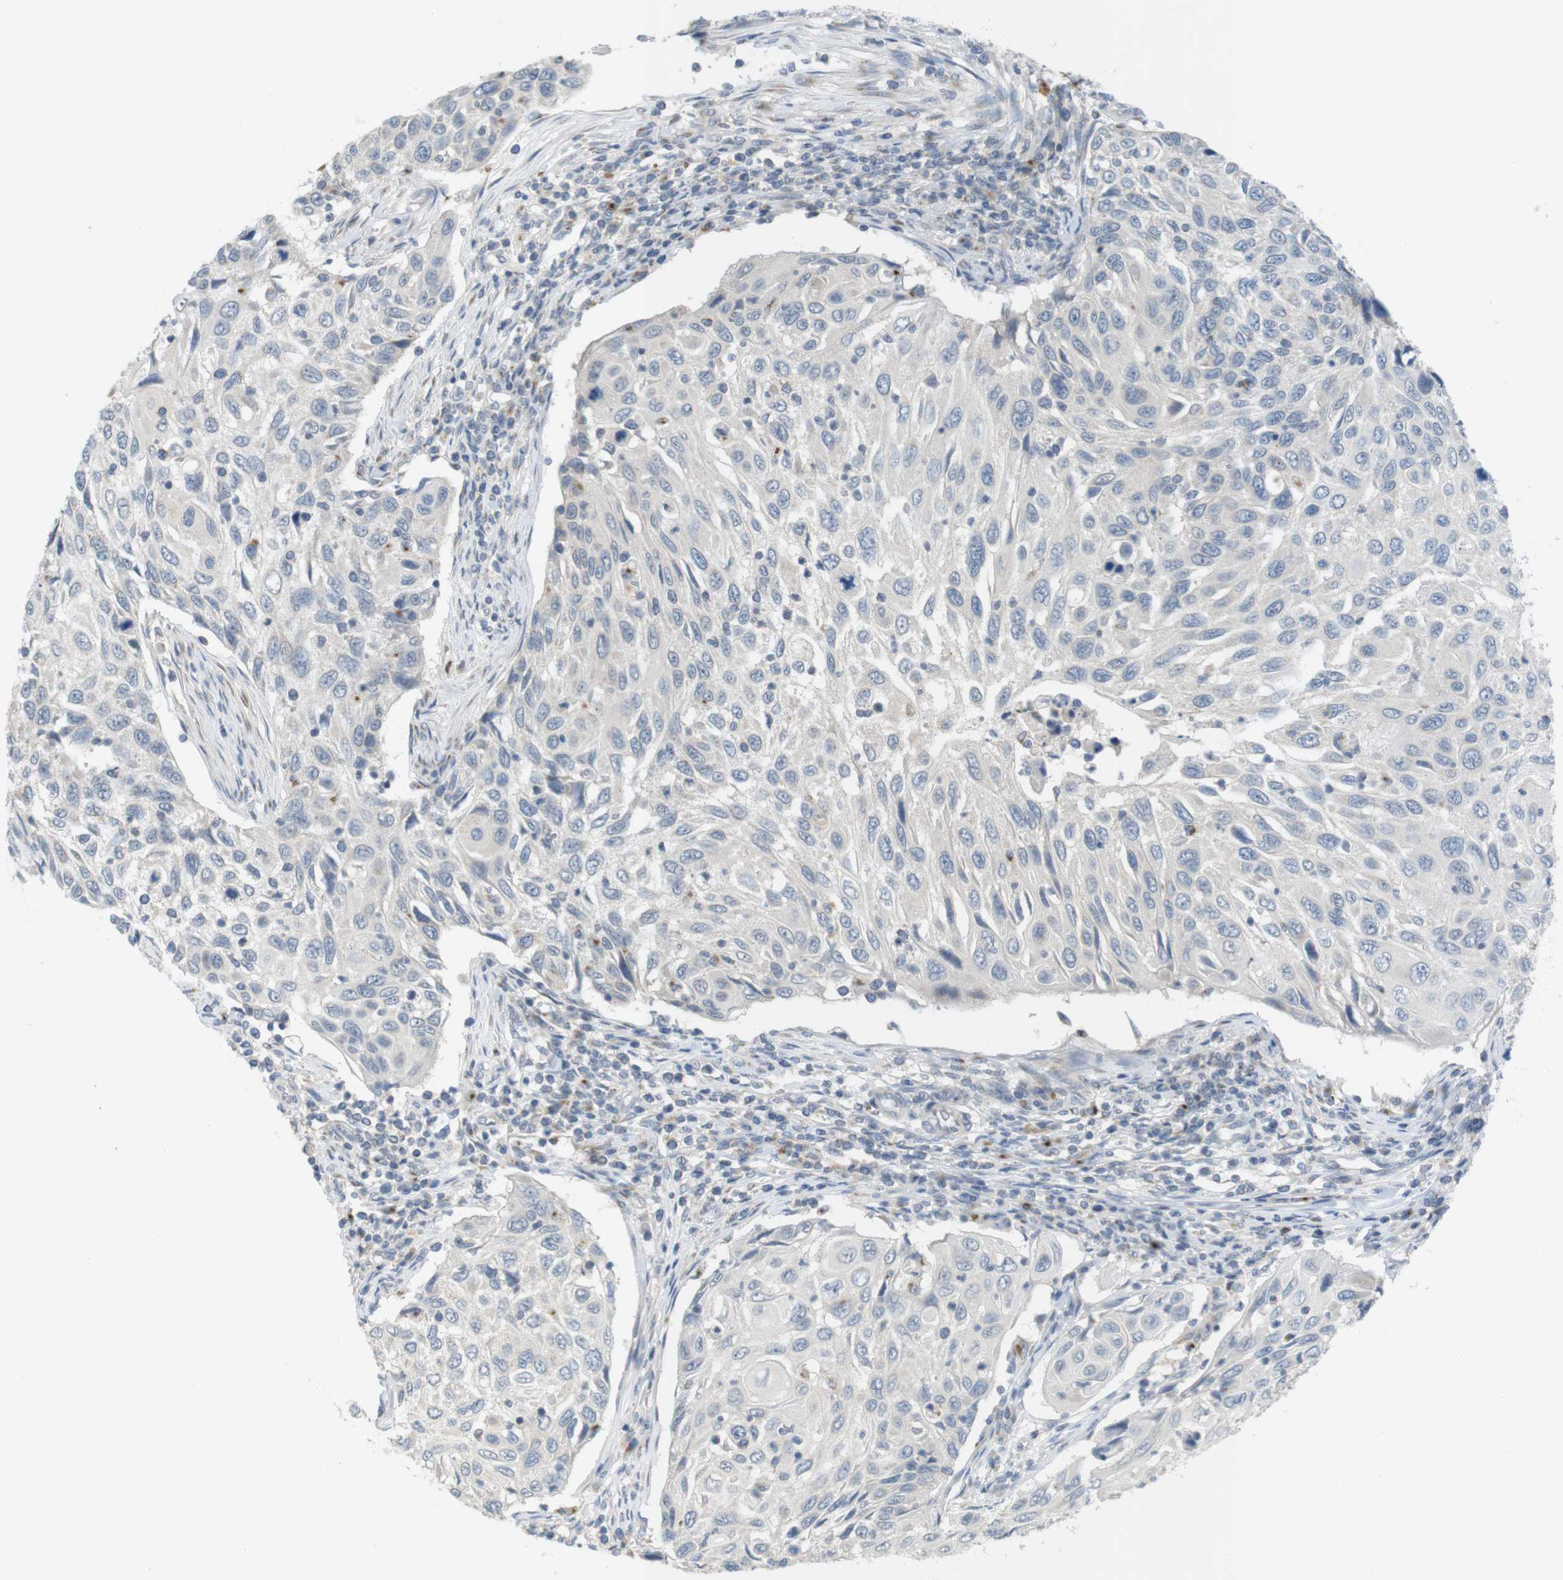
{"staining": {"intensity": "negative", "quantity": "none", "location": "none"}, "tissue": "cervical cancer", "cell_type": "Tumor cells", "image_type": "cancer", "snomed": [{"axis": "morphology", "description": "Squamous cell carcinoma, NOS"}, {"axis": "topography", "description": "Cervix"}], "caption": "Cervical cancer (squamous cell carcinoma) stained for a protein using IHC exhibits no positivity tumor cells.", "gene": "YIPF3", "patient": {"sex": "female", "age": 70}}